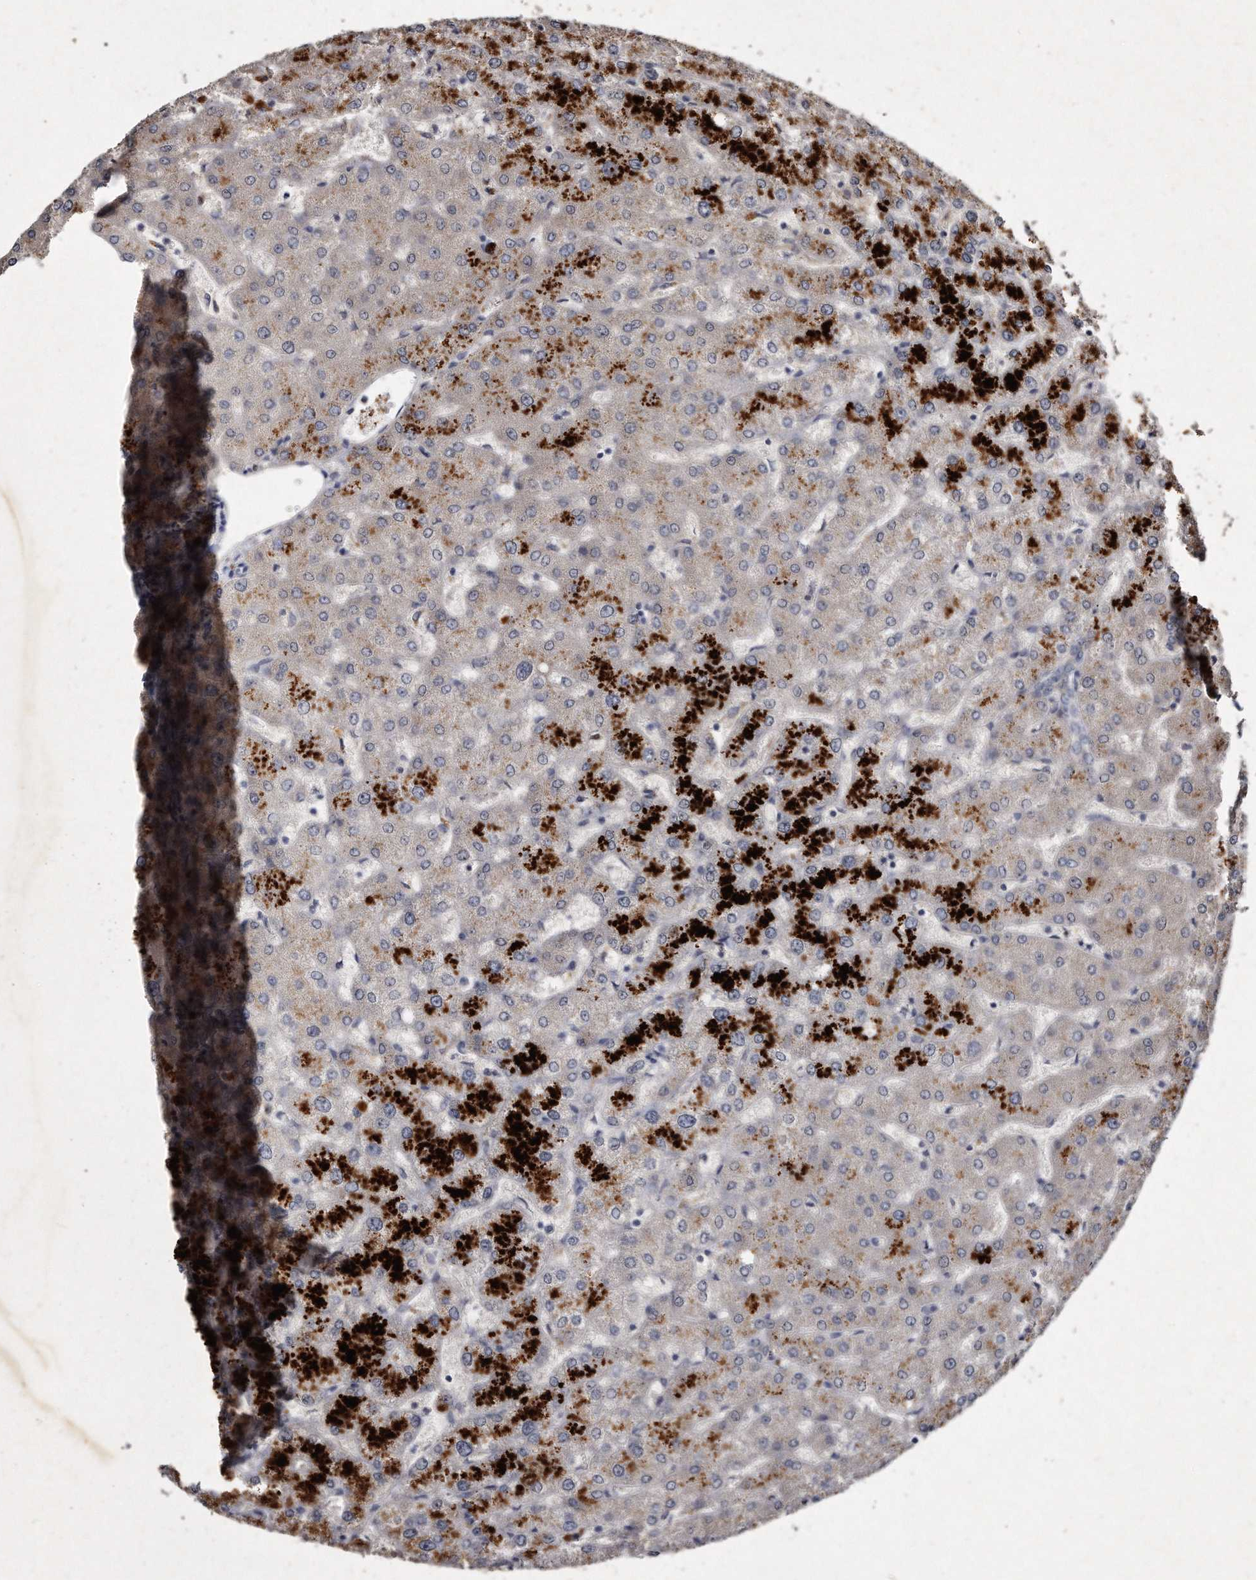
{"staining": {"intensity": "negative", "quantity": "none", "location": "none"}, "tissue": "liver", "cell_type": "Cholangiocytes", "image_type": "normal", "snomed": [{"axis": "morphology", "description": "Normal tissue, NOS"}, {"axis": "topography", "description": "Liver"}], "caption": "High power microscopy histopathology image of an immunohistochemistry photomicrograph of unremarkable liver, revealing no significant positivity in cholangiocytes.", "gene": "KLHDC3", "patient": {"sex": "female", "age": 54}}